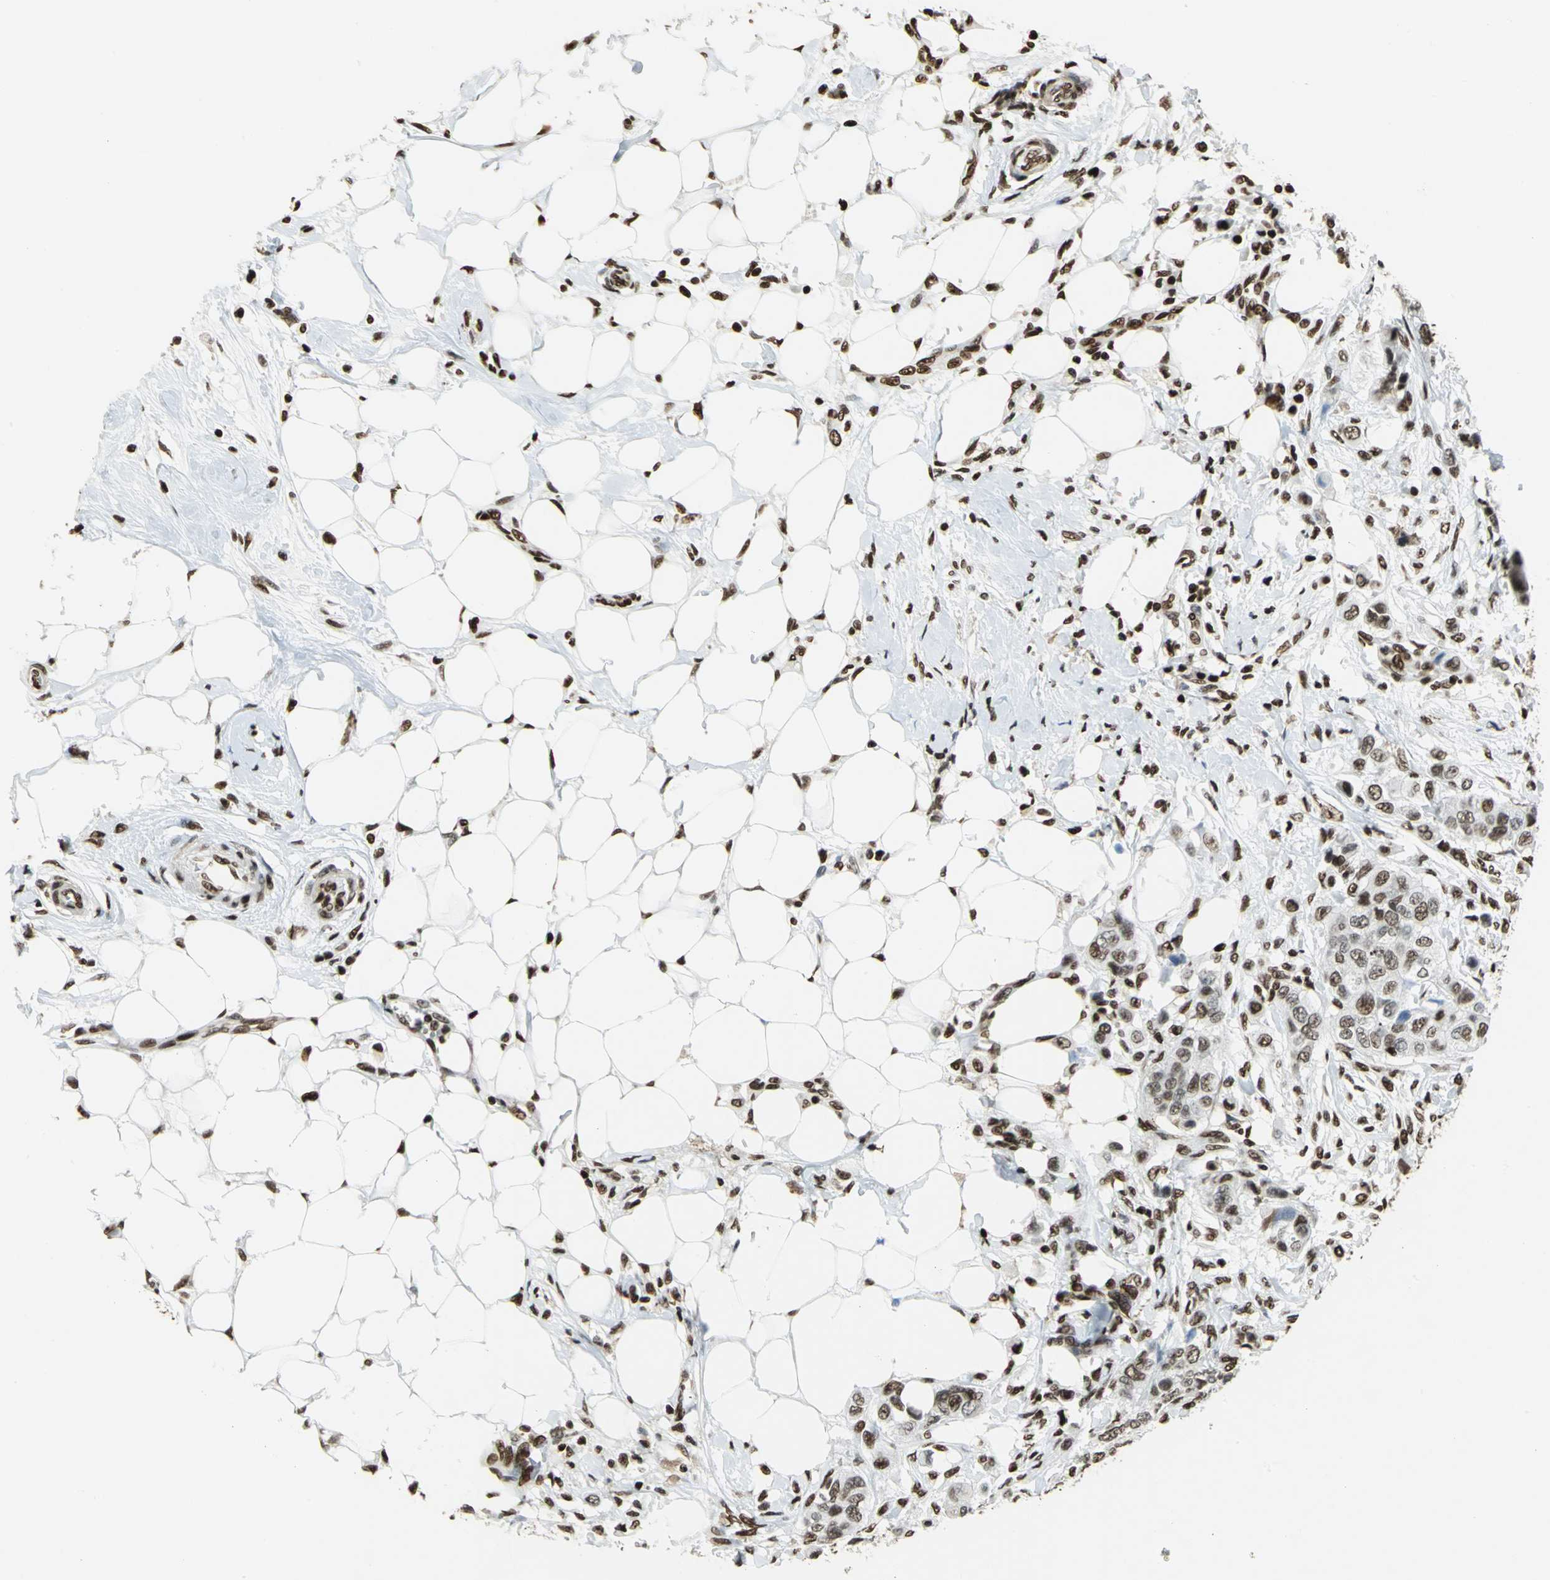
{"staining": {"intensity": "moderate", "quantity": ">75%", "location": "nuclear"}, "tissue": "breast cancer", "cell_type": "Tumor cells", "image_type": "cancer", "snomed": [{"axis": "morphology", "description": "Normal tissue, NOS"}, {"axis": "morphology", "description": "Duct carcinoma"}, {"axis": "topography", "description": "Breast"}], "caption": "Protein expression analysis of breast invasive ductal carcinoma exhibits moderate nuclear staining in about >75% of tumor cells. The protein of interest is shown in brown color, while the nuclei are stained blue.", "gene": "HMGB1", "patient": {"sex": "female", "age": 49}}